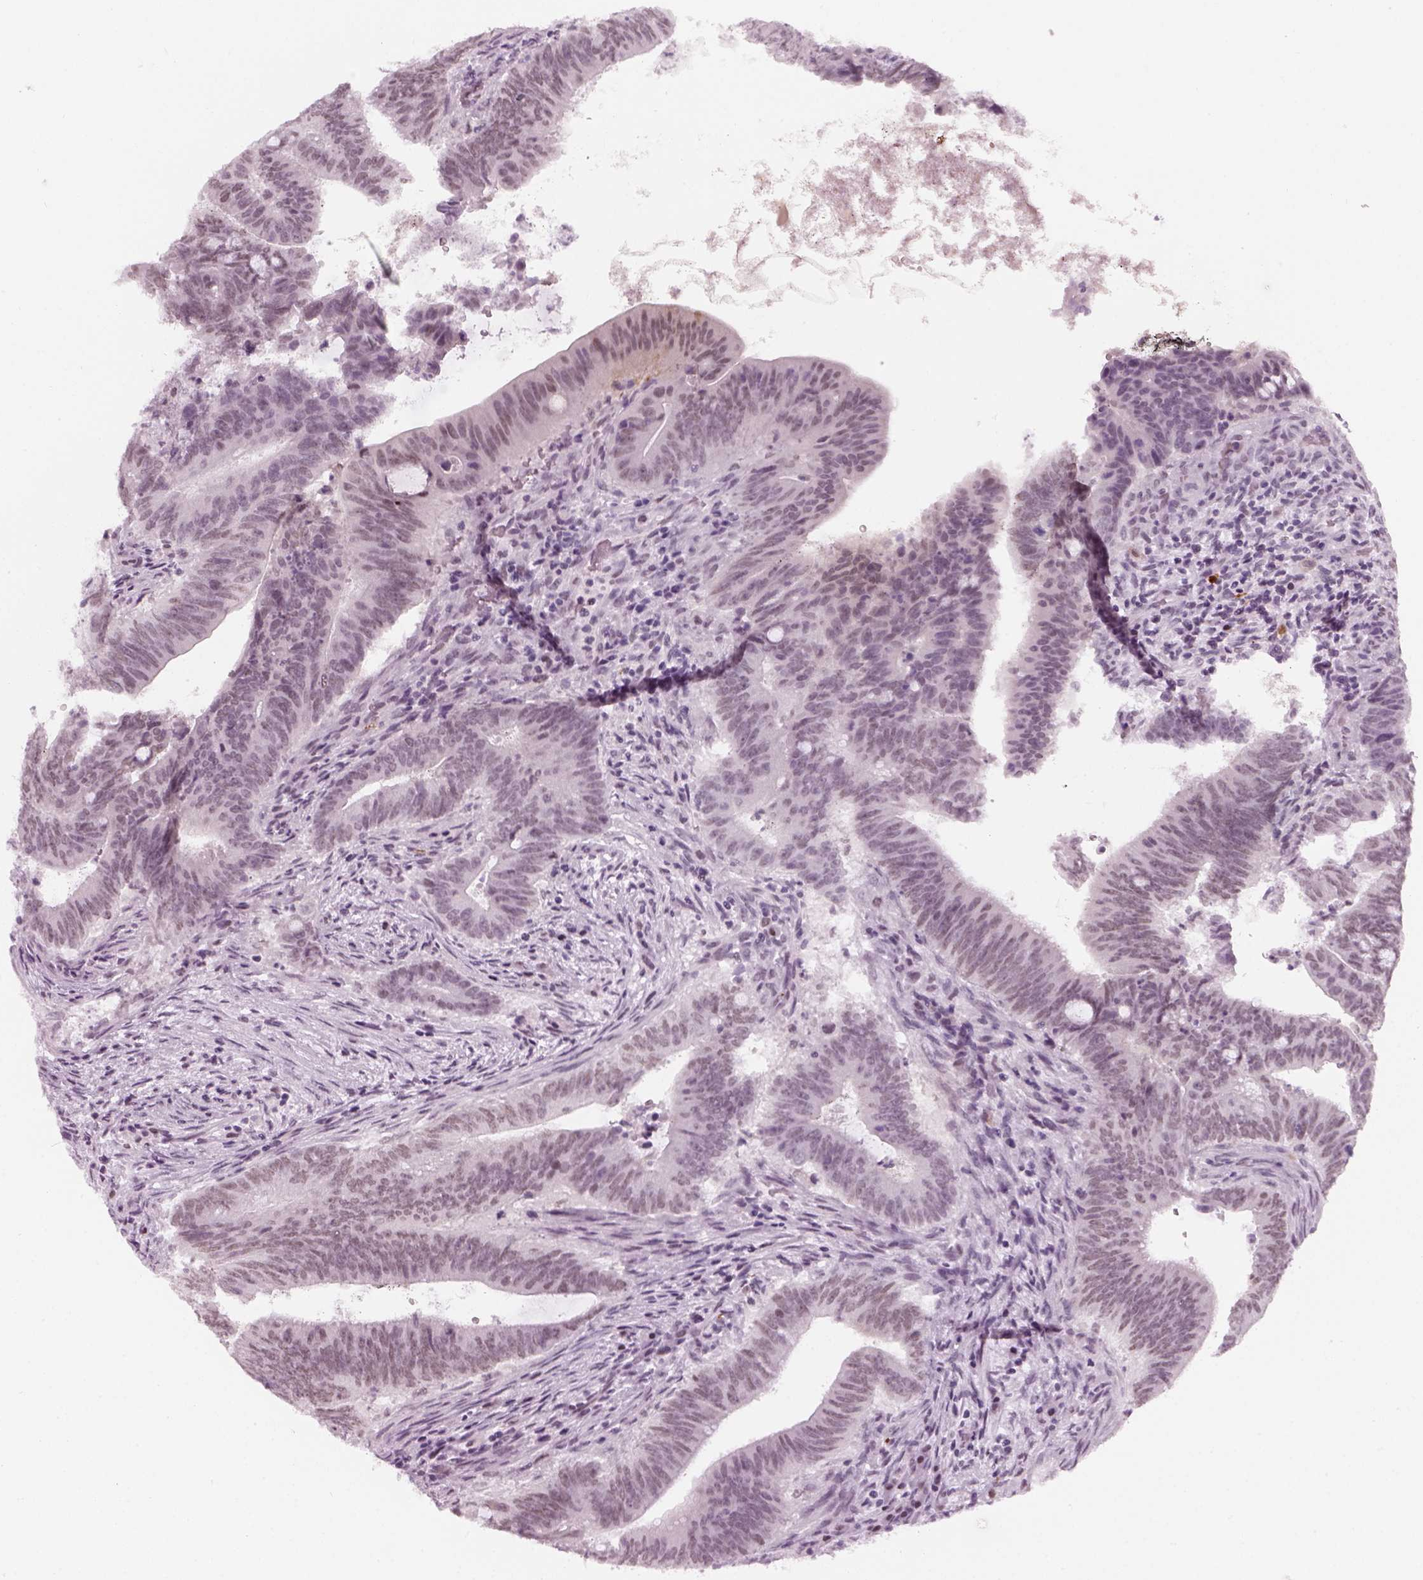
{"staining": {"intensity": "negative", "quantity": "none", "location": "none"}, "tissue": "colorectal cancer", "cell_type": "Tumor cells", "image_type": "cancer", "snomed": [{"axis": "morphology", "description": "Adenocarcinoma, NOS"}, {"axis": "topography", "description": "Colon"}], "caption": "Immunohistochemistry of colorectal adenocarcinoma reveals no expression in tumor cells. (Immunohistochemistry, brightfield microscopy, high magnification).", "gene": "KCNG2", "patient": {"sex": "female", "age": 43}}